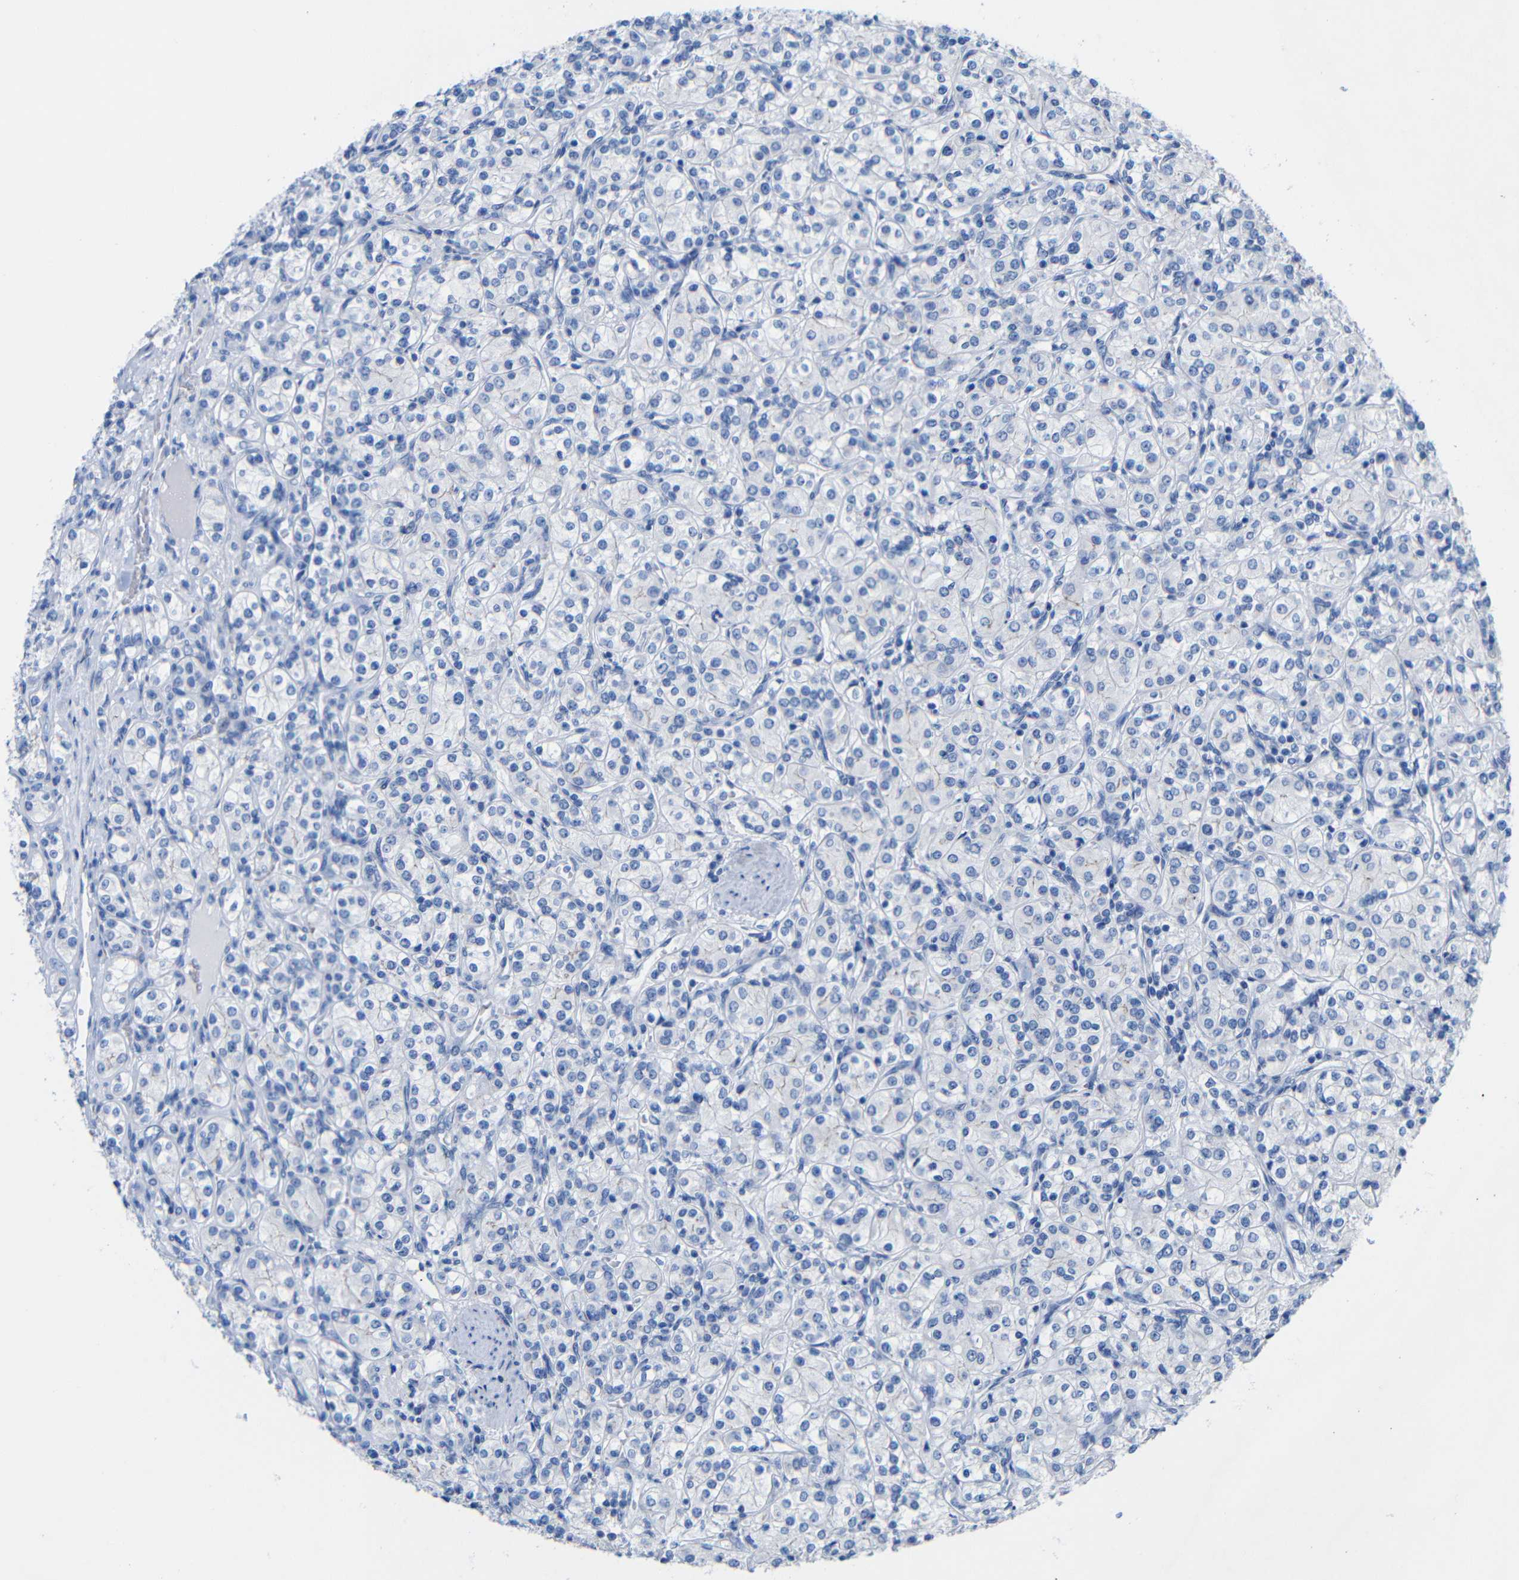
{"staining": {"intensity": "negative", "quantity": "none", "location": "none"}, "tissue": "renal cancer", "cell_type": "Tumor cells", "image_type": "cancer", "snomed": [{"axis": "morphology", "description": "Adenocarcinoma, NOS"}, {"axis": "topography", "description": "Kidney"}], "caption": "This histopathology image is of renal cancer (adenocarcinoma) stained with immunohistochemistry (IHC) to label a protein in brown with the nuclei are counter-stained blue. There is no expression in tumor cells.", "gene": "CGNL1", "patient": {"sex": "male", "age": 77}}